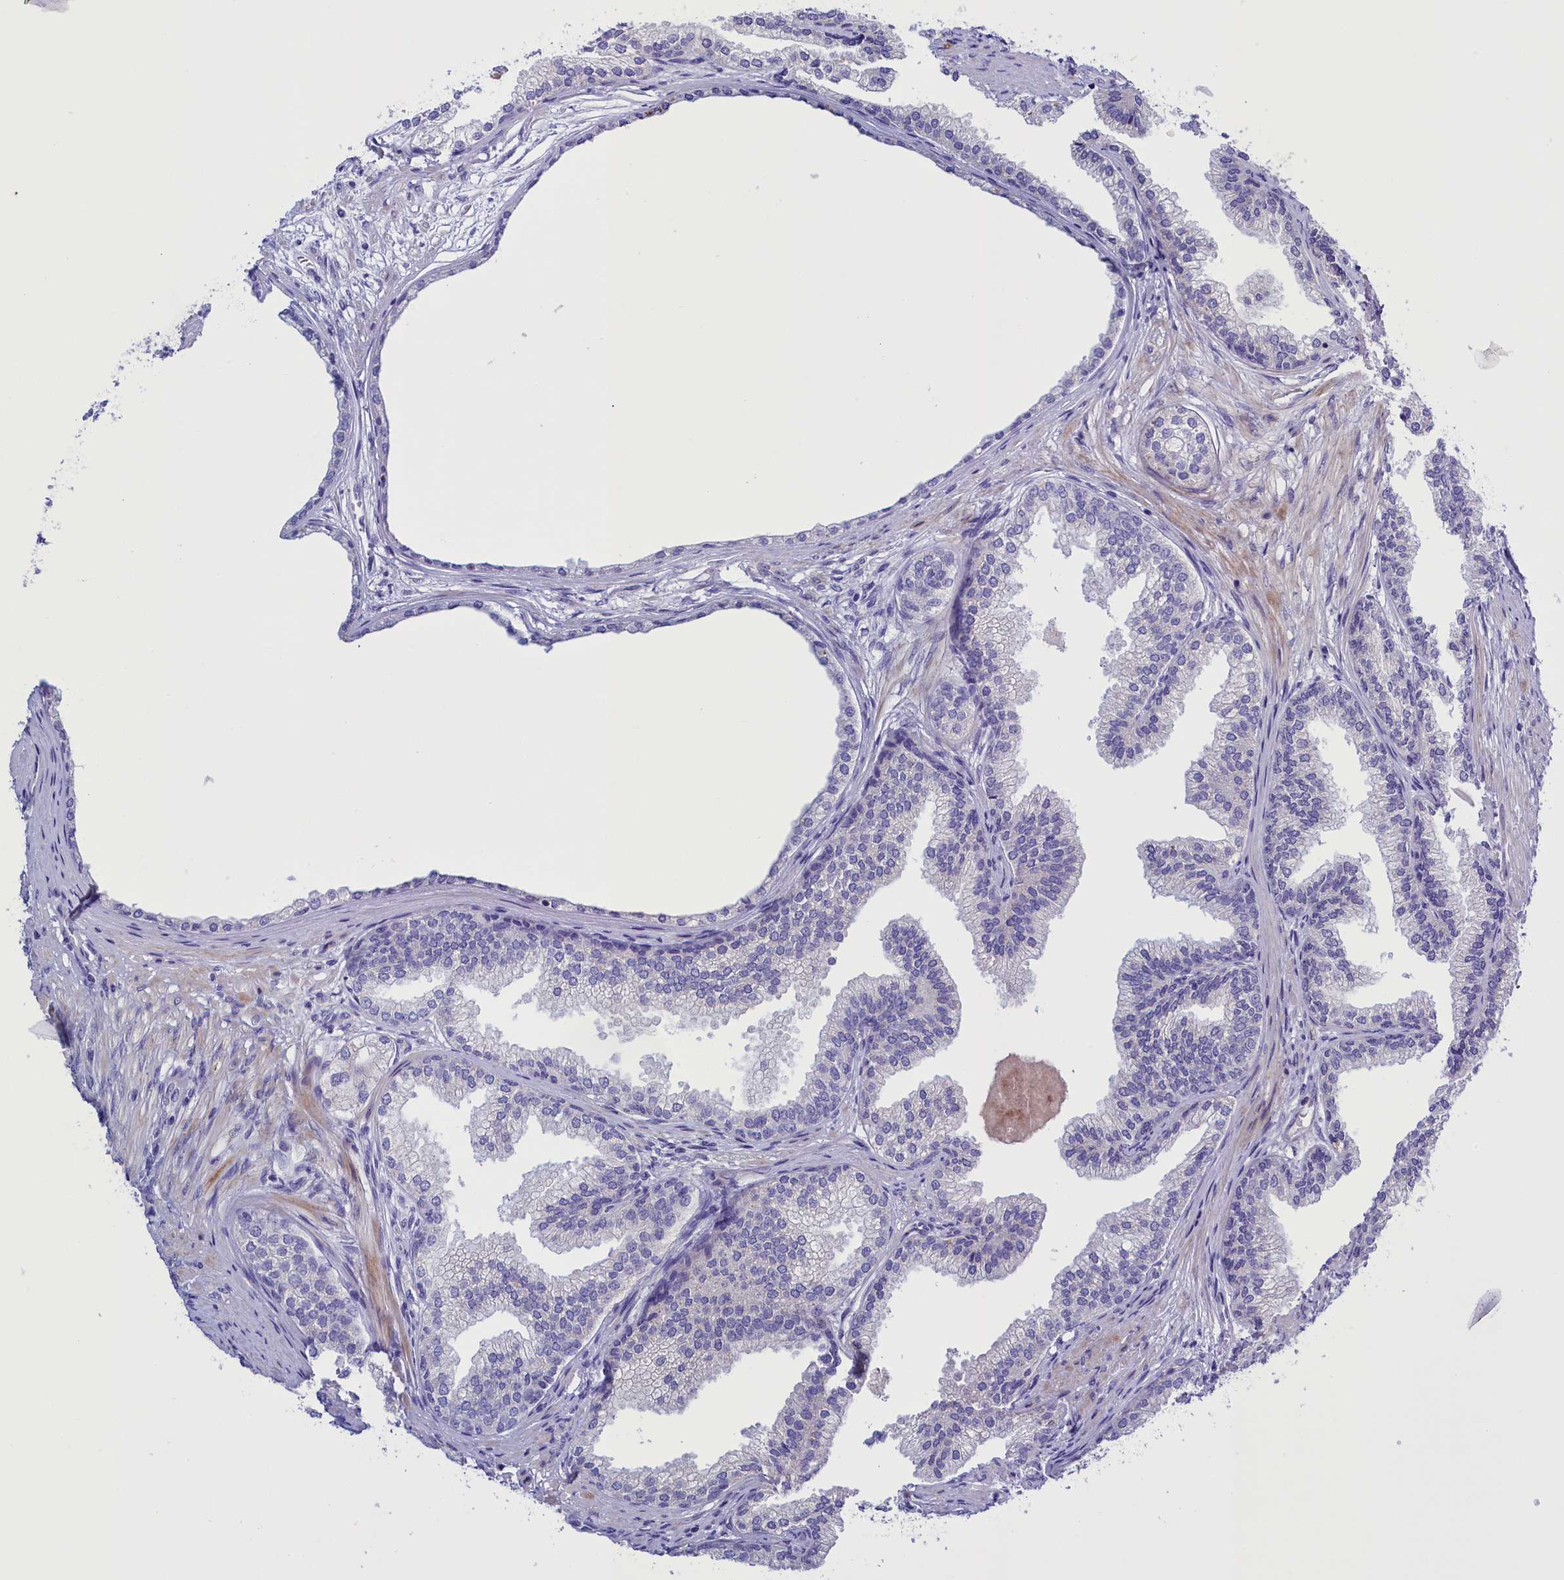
{"staining": {"intensity": "negative", "quantity": "none", "location": "none"}, "tissue": "prostate", "cell_type": "Glandular cells", "image_type": "normal", "snomed": [{"axis": "morphology", "description": "Normal tissue, NOS"}, {"axis": "topography", "description": "Prostate"}], "caption": "Normal prostate was stained to show a protein in brown. There is no significant expression in glandular cells. Brightfield microscopy of IHC stained with DAB (3,3'-diaminobenzidine) (brown) and hematoxylin (blue), captured at high magnification.", "gene": "RTTN", "patient": {"sex": "male", "age": 76}}